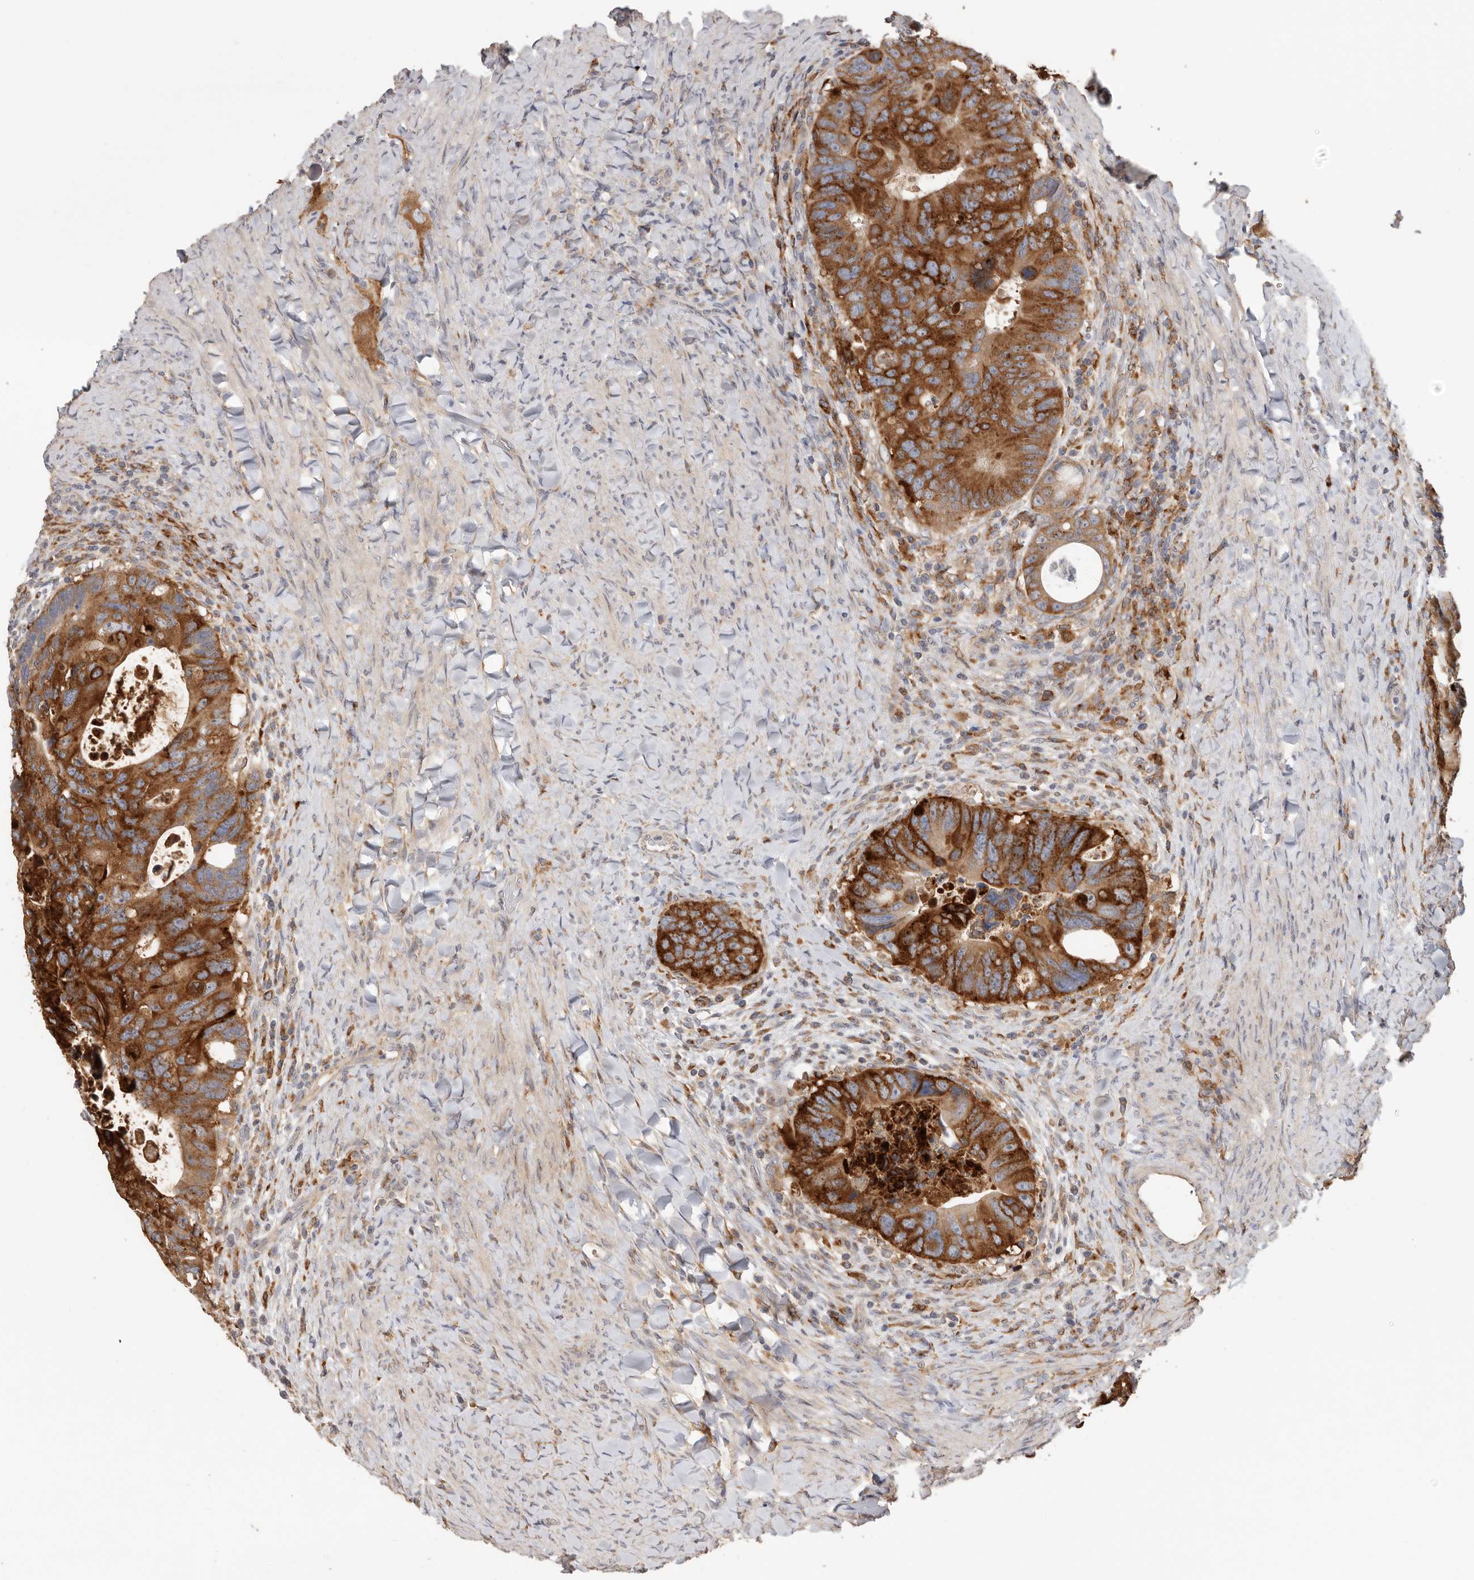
{"staining": {"intensity": "strong", "quantity": ">75%", "location": "cytoplasmic/membranous"}, "tissue": "colorectal cancer", "cell_type": "Tumor cells", "image_type": "cancer", "snomed": [{"axis": "morphology", "description": "Adenocarcinoma, NOS"}, {"axis": "topography", "description": "Rectum"}], "caption": "Immunohistochemical staining of colorectal adenocarcinoma demonstrates strong cytoplasmic/membranous protein positivity in approximately >75% of tumor cells.", "gene": "TFRC", "patient": {"sex": "male", "age": 59}}